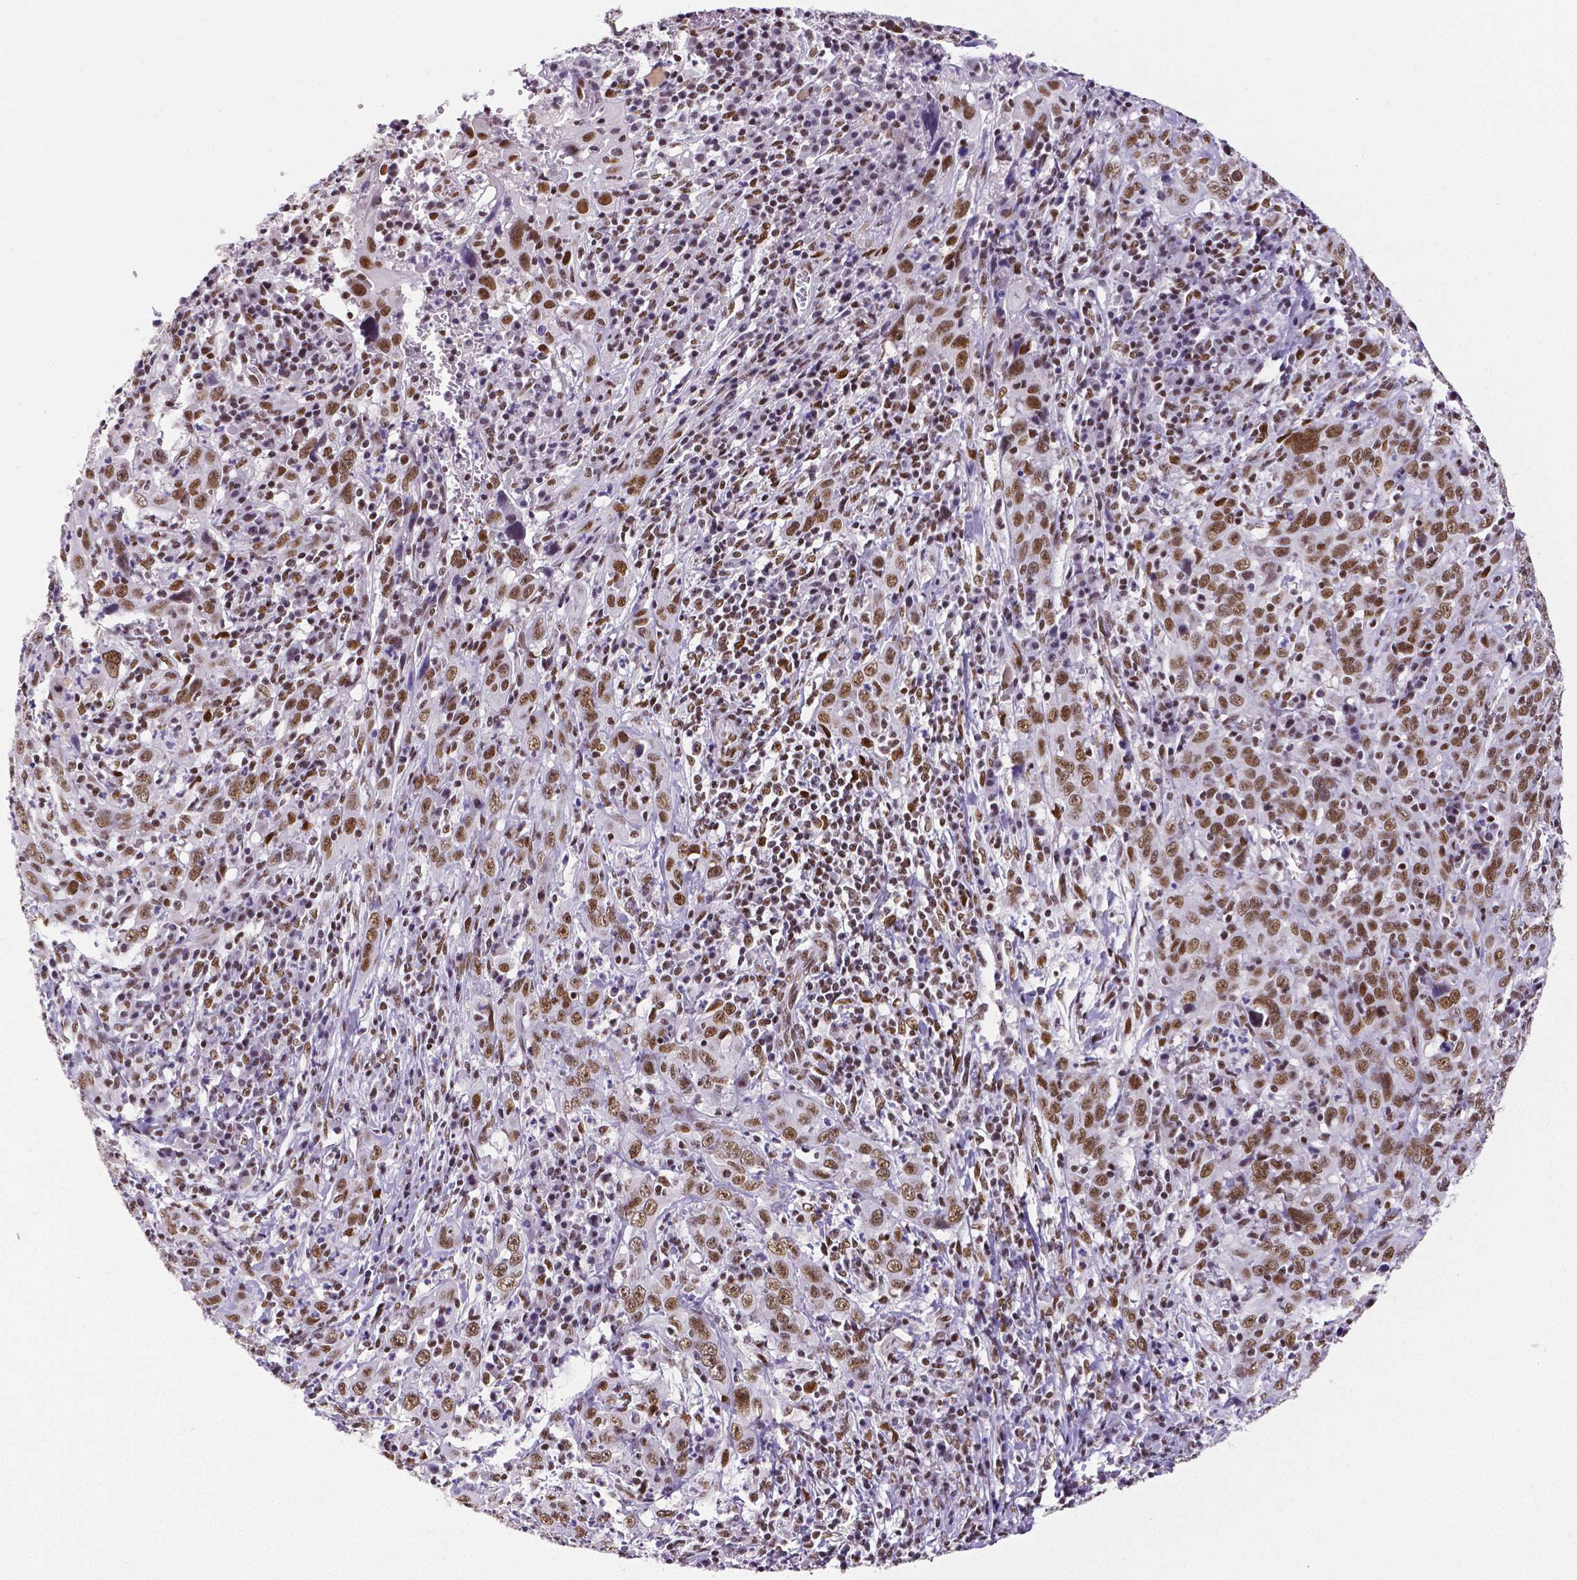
{"staining": {"intensity": "strong", "quantity": ">75%", "location": "nuclear"}, "tissue": "cervical cancer", "cell_type": "Tumor cells", "image_type": "cancer", "snomed": [{"axis": "morphology", "description": "Squamous cell carcinoma, NOS"}, {"axis": "topography", "description": "Cervix"}], "caption": "Immunohistochemistry (IHC) of human cervical cancer (squamous cell carcinoma) shows high levels of strong nuclear expression in approximately >75% of tumor cells. The protein of interest is shown in brown color, while the nuclei are stained blue.", "gene": "REST", "patient": {"sex": "female", "age": 46}}